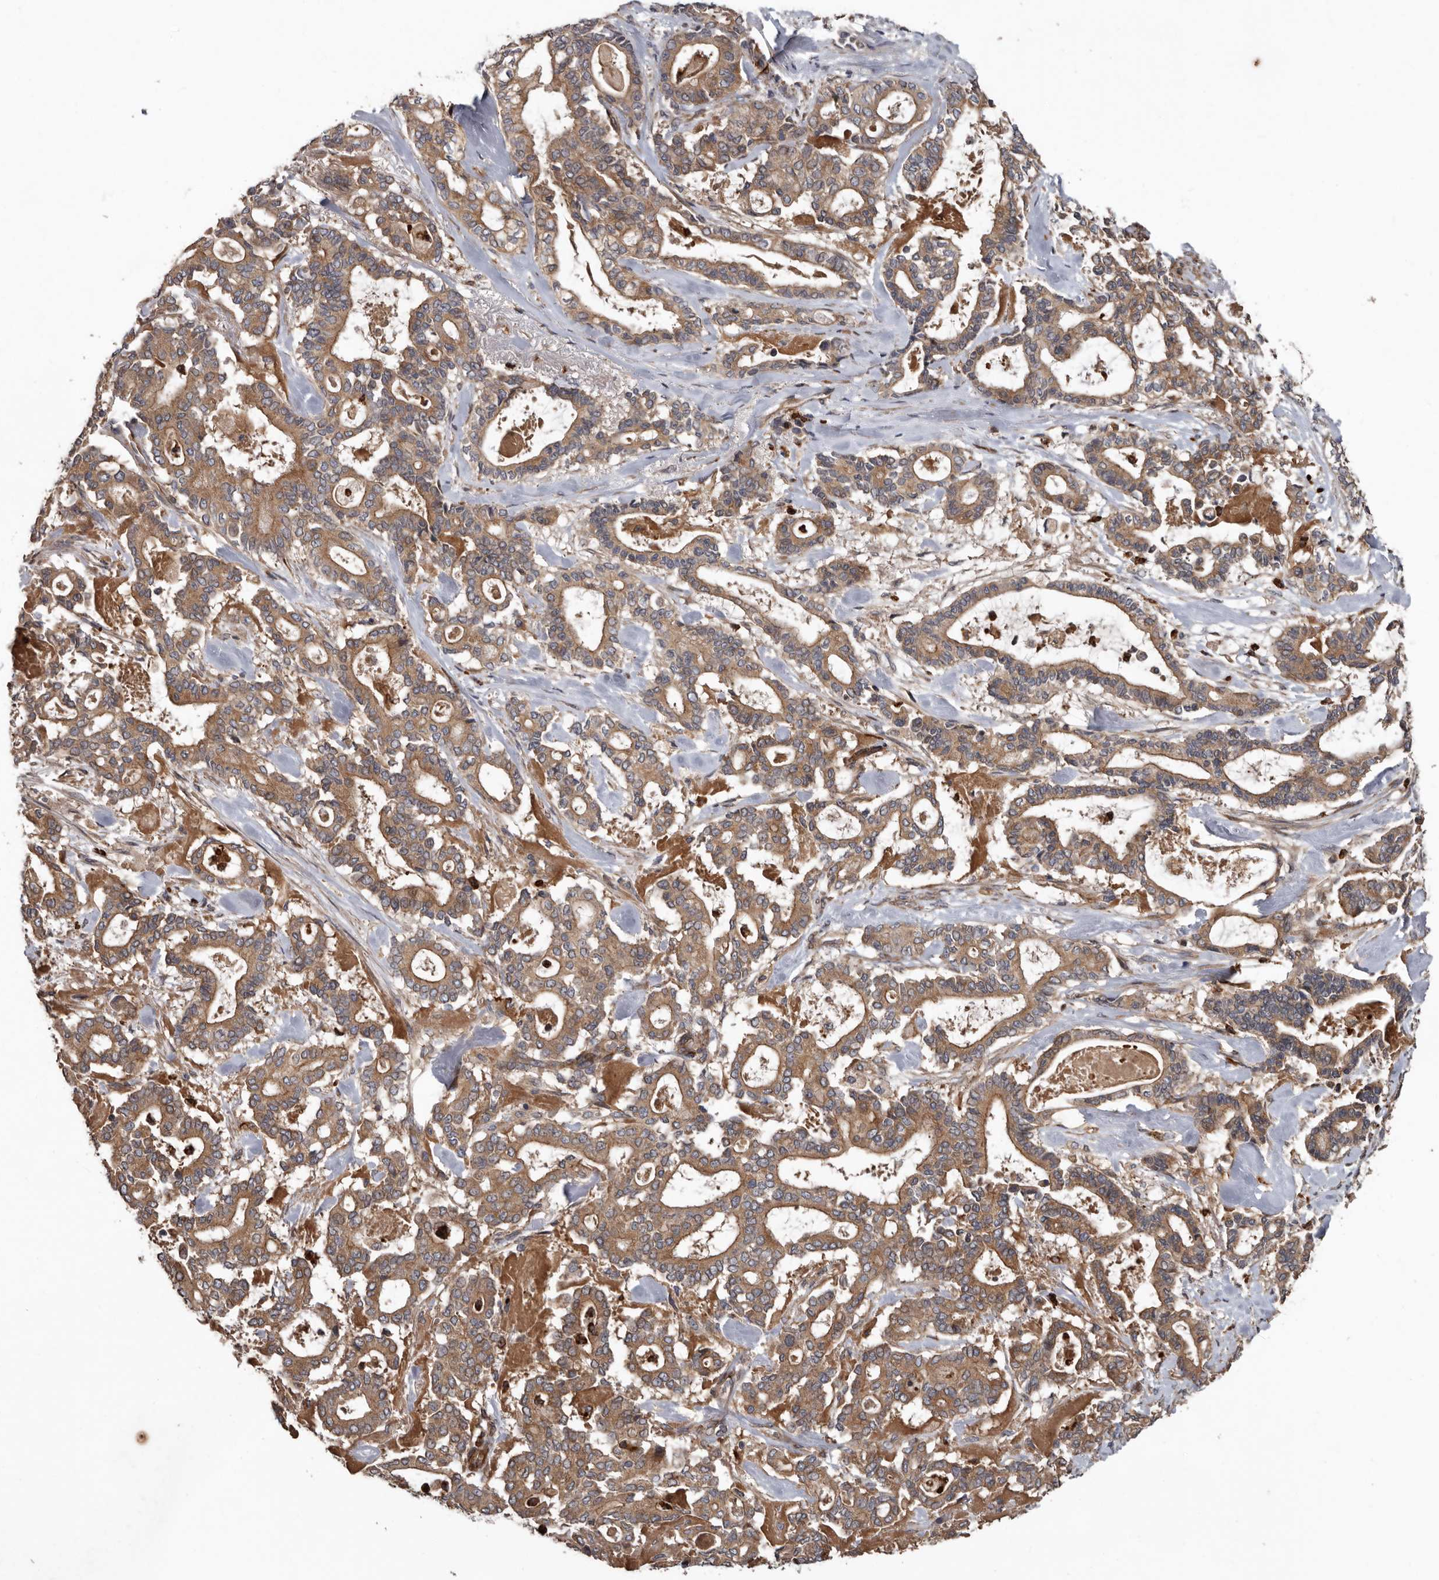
{"staining": {"intensity": "moderate", "quantity": ">75%", "location": "cytoplasmic/membranous"}, "tissue": "pancreatic cancer", "cell_type": "Tumor cells", "image_type": "cancer", "snomed": [{"axis": "morphology", "description": "Adenocarcinoma, NOS"}, {"axis": "topography", "description": "Pancreas"}], "caption": "Protein expression analysis of adenocarcinoma (pancreatic) displays moderate cytoplasmic/membranous positivity in approximately >75% of tumor cells.", "gene": "ARHGEF5", "patient": {"sex": "male", "age": 63}}